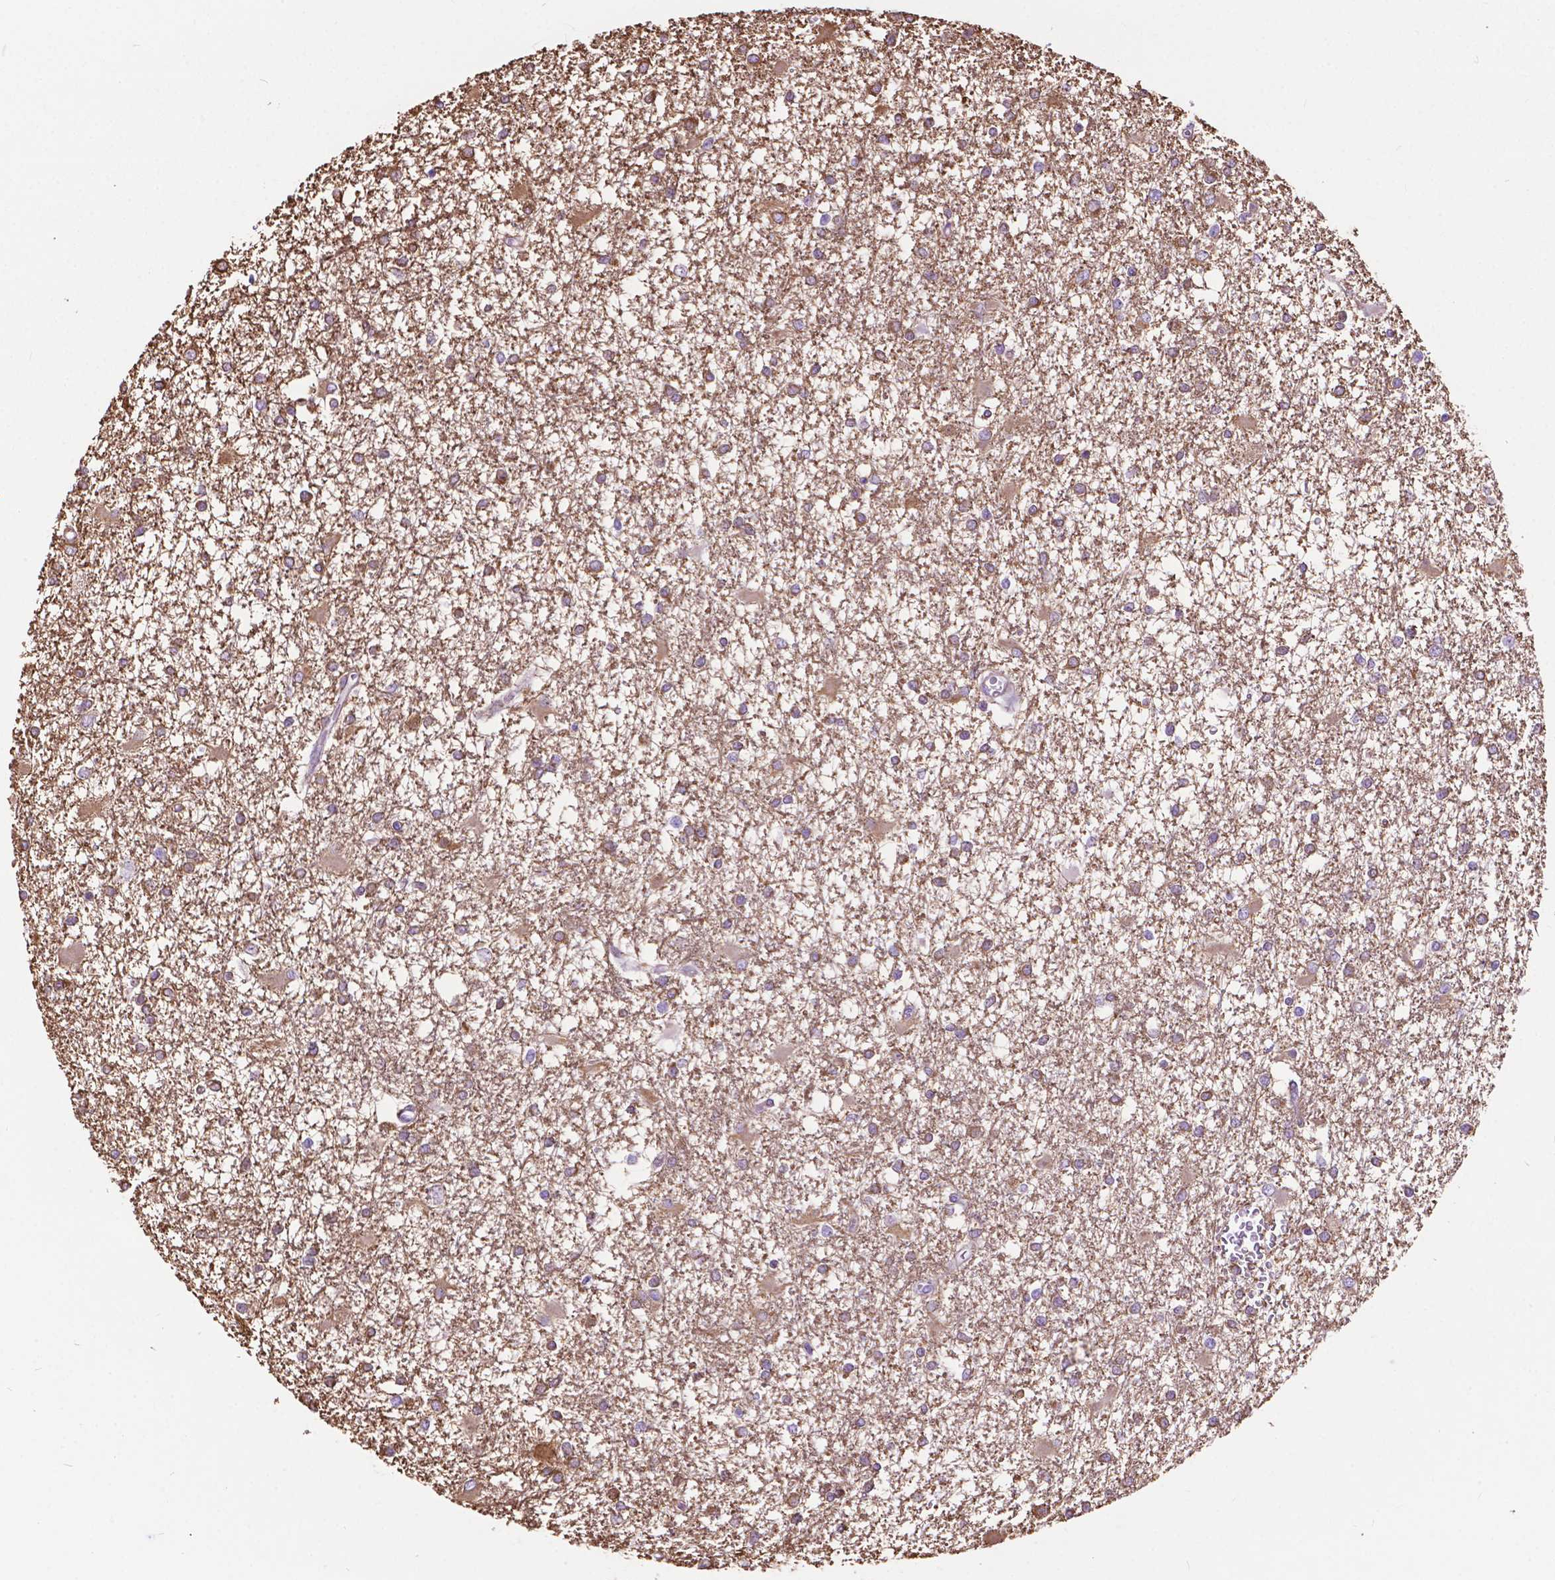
{"staining": {"intensity": "moderate", "quantity": "25%-75%", "location": "cytoplasmic/membranous"}, "tissue": "glioma", "cell_type": "Tumor cells", "image_type": "cancer", "snomed": [{"axis": "morphology", "description": "Glioma, malignant, High grade"}, {"axis": "topography", "description": "Cerebral cortex"}], "caption": "Immunohistochemical staining of glioma exhibits medium levels of moderate cytoplasmic/membranous expression in about 25%-75% of tumor cells. (brown staining indicates protein expression, while blue staining denotes nuclei).", "gene": "PCDHA12", "patient": {"sex": "male", "age": 79}}